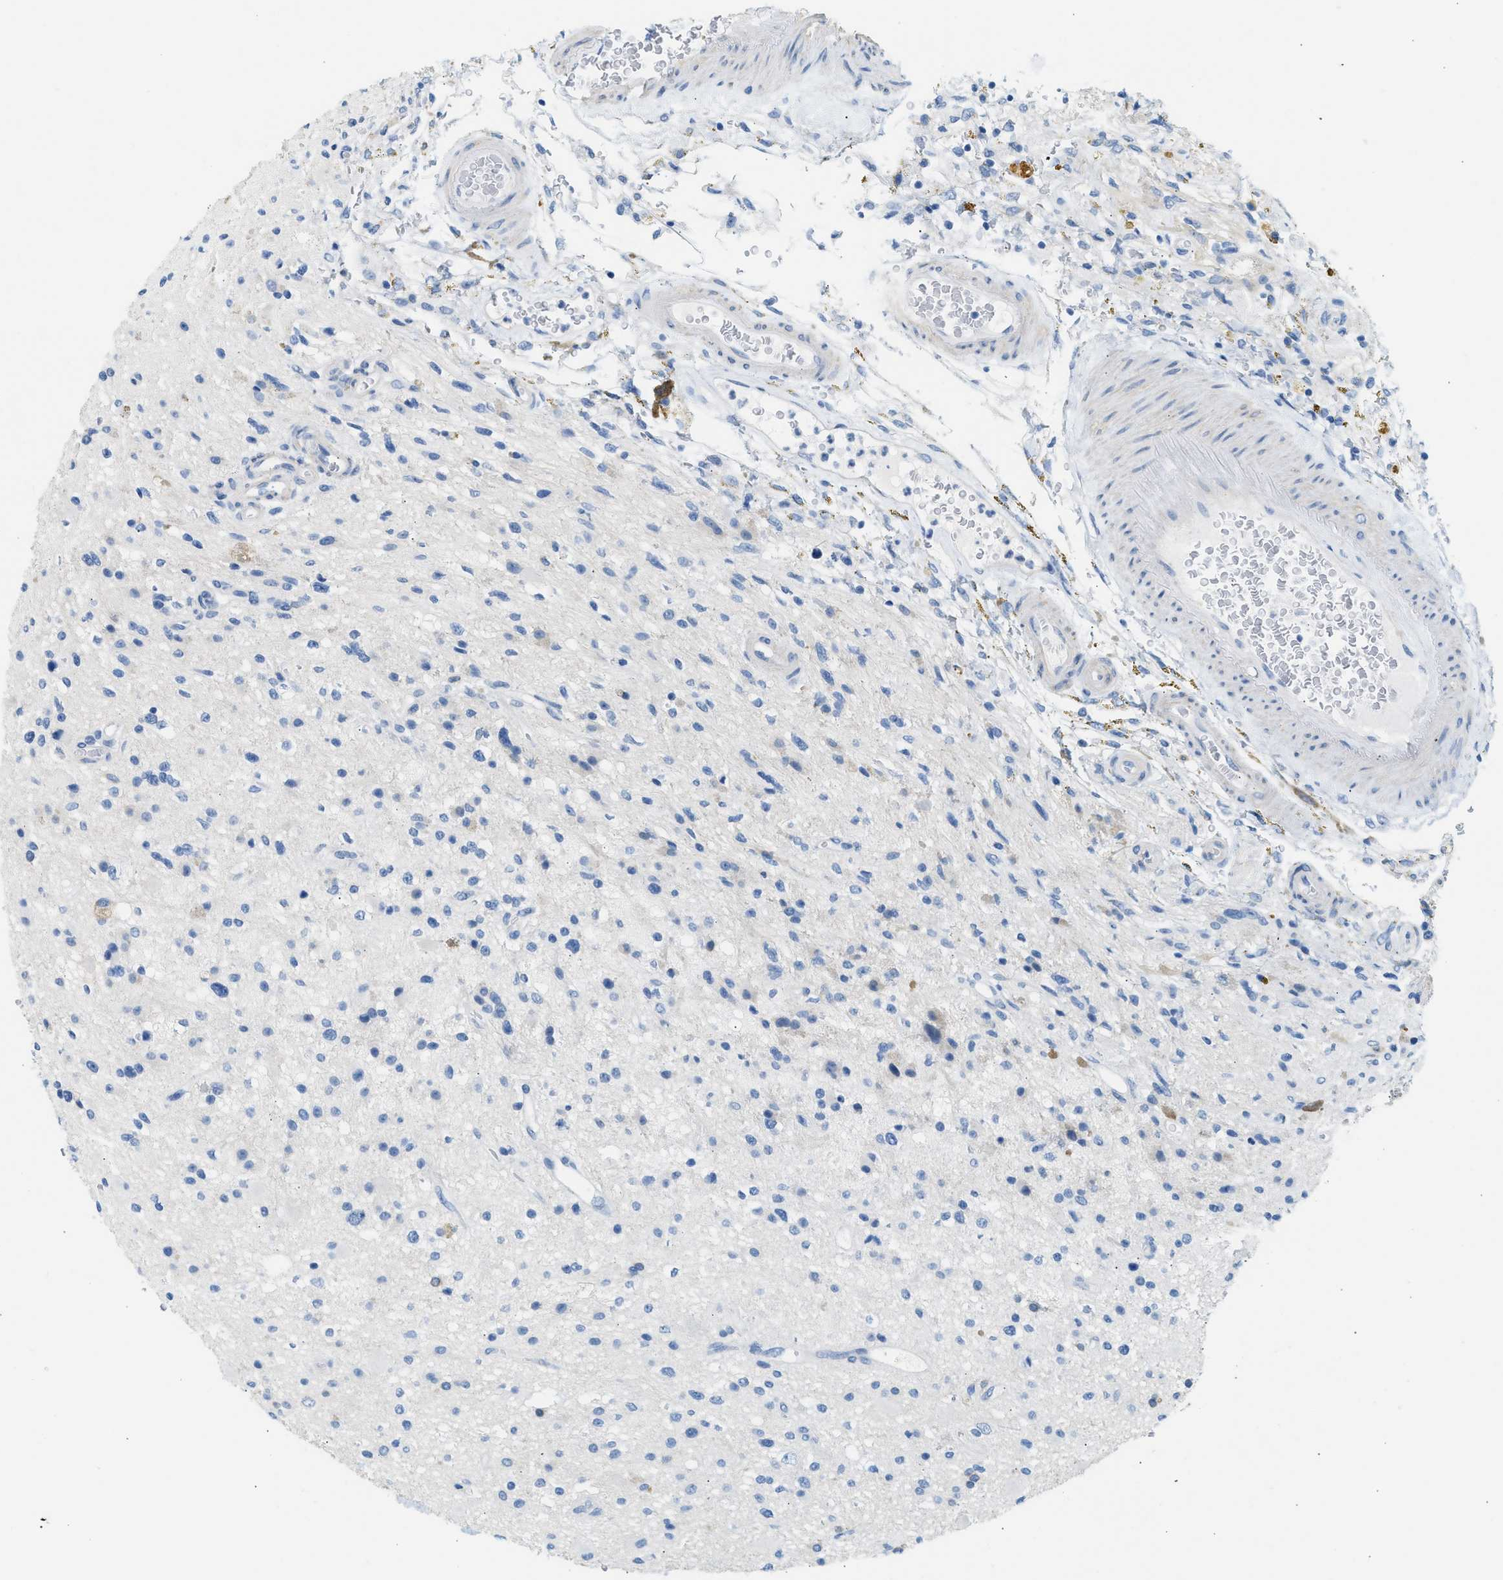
{"staining": {"intensity": "negative", "quantity": "none", "location": "none"}, "tissue": "glioma", "cell_type": "Tumor cells", "image_type": "cancer", "snomed": [{"axis": "morphology", "description": "Glioma, malignant, High grade"}, {"axis": "topography", "description": "Brain"}], "caption": "Immunohistochemistry (IHC) of glioma exhibits no positivity in tumor cells. The staining was performed using DAB to visualize the protein expression in brown, while the nuclei were stained in blue with hematoxylin (Magnification: 20x).", "gene": "SPAM1", "patient": {"sex": "male", "age": 33}}